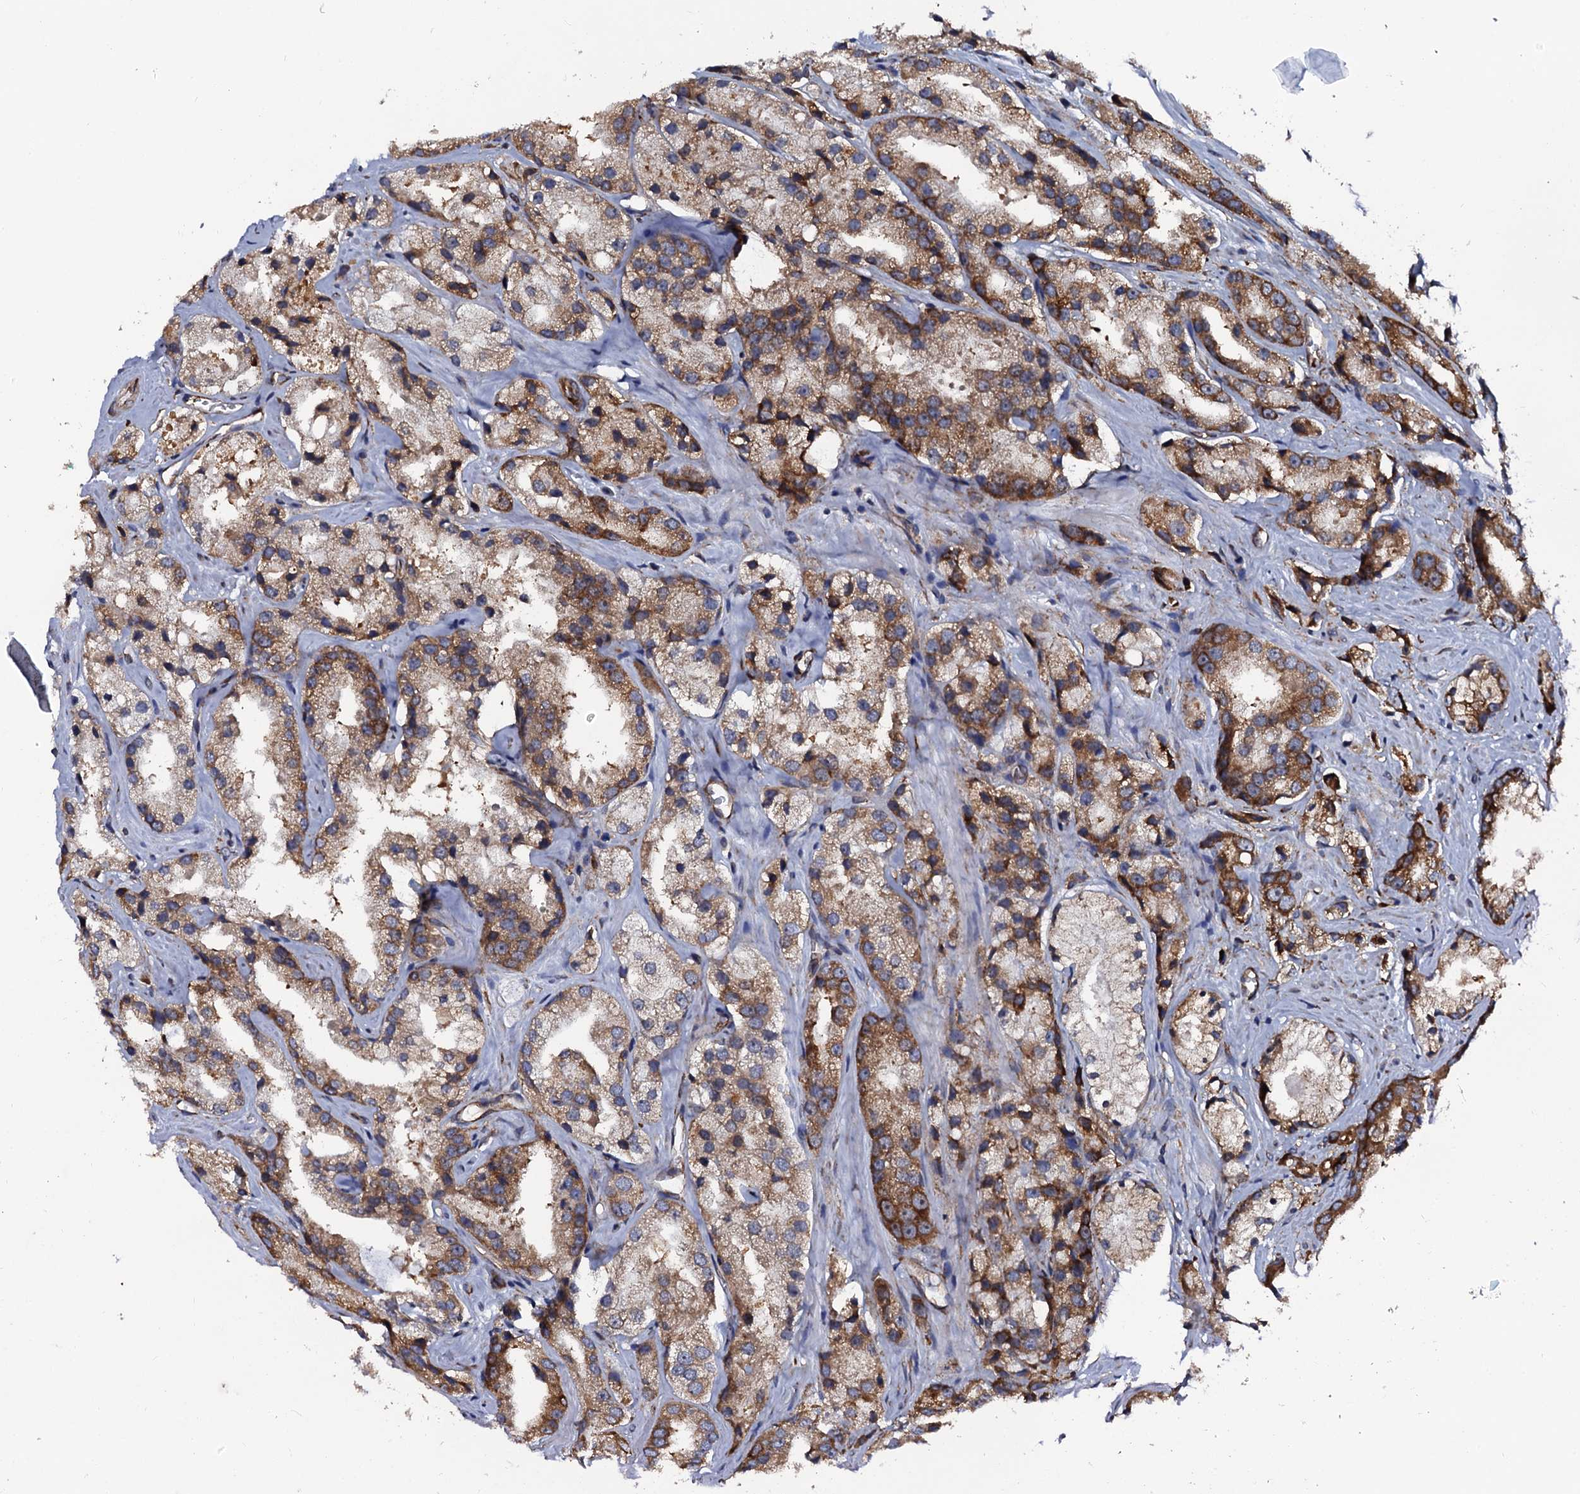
{"staining": {"intensity": "moderate", "quantity": ">75%", "location": "cytoplasmic/membranous"}, "tissue": "prostate cancer", "cell_type": "Tumor cells", "image_type": "cancer", "snomed": [{"axis": "morphology", "description": "Adenocarcinoma, High grade"}, {"axis": "topography", "description": "Prostate"}], "caption": "Immunohistochemical staining of high-grade adenocarcinoma (prostate) displays moderate cytoplasmic/membranous protein expression in about >75% of tumor cells.", "gene": "SPTY2D1", "patient": {"sex": "male", "age": 66}}